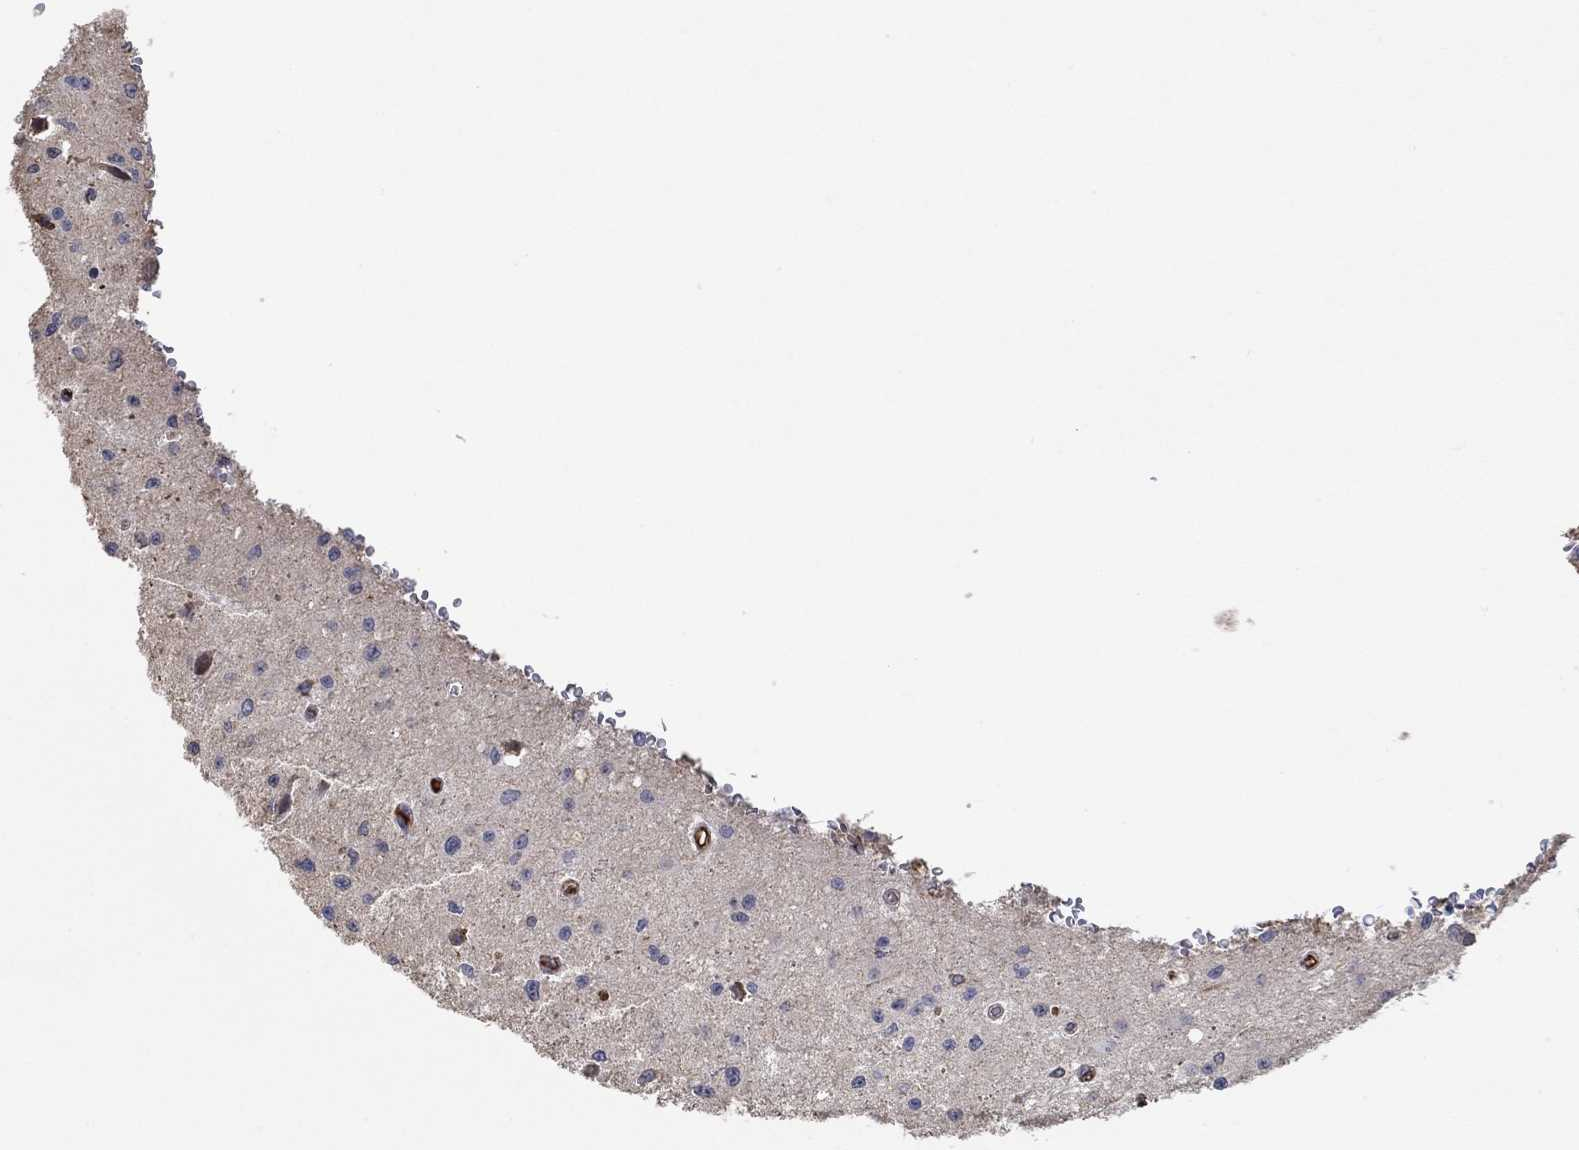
{"staining": {"intensity": "negative", "quantity": "none", "location": "none"}, "tissue": "glioma", "cell_type": "Tumor cells", "image_type": "cancer", "snomed": [{"axis": "morphology", "description": "Glioma, malignant, Low grade"}, {"axis": "topography", "description": "Brain"}], "caption": "IHC of low-grade glioma (malignant) exhibits no staining in tumor cells. Nuclei are stained in blue.", "gene": "IL10", "patient": {"sex": "female", "age": 45}}